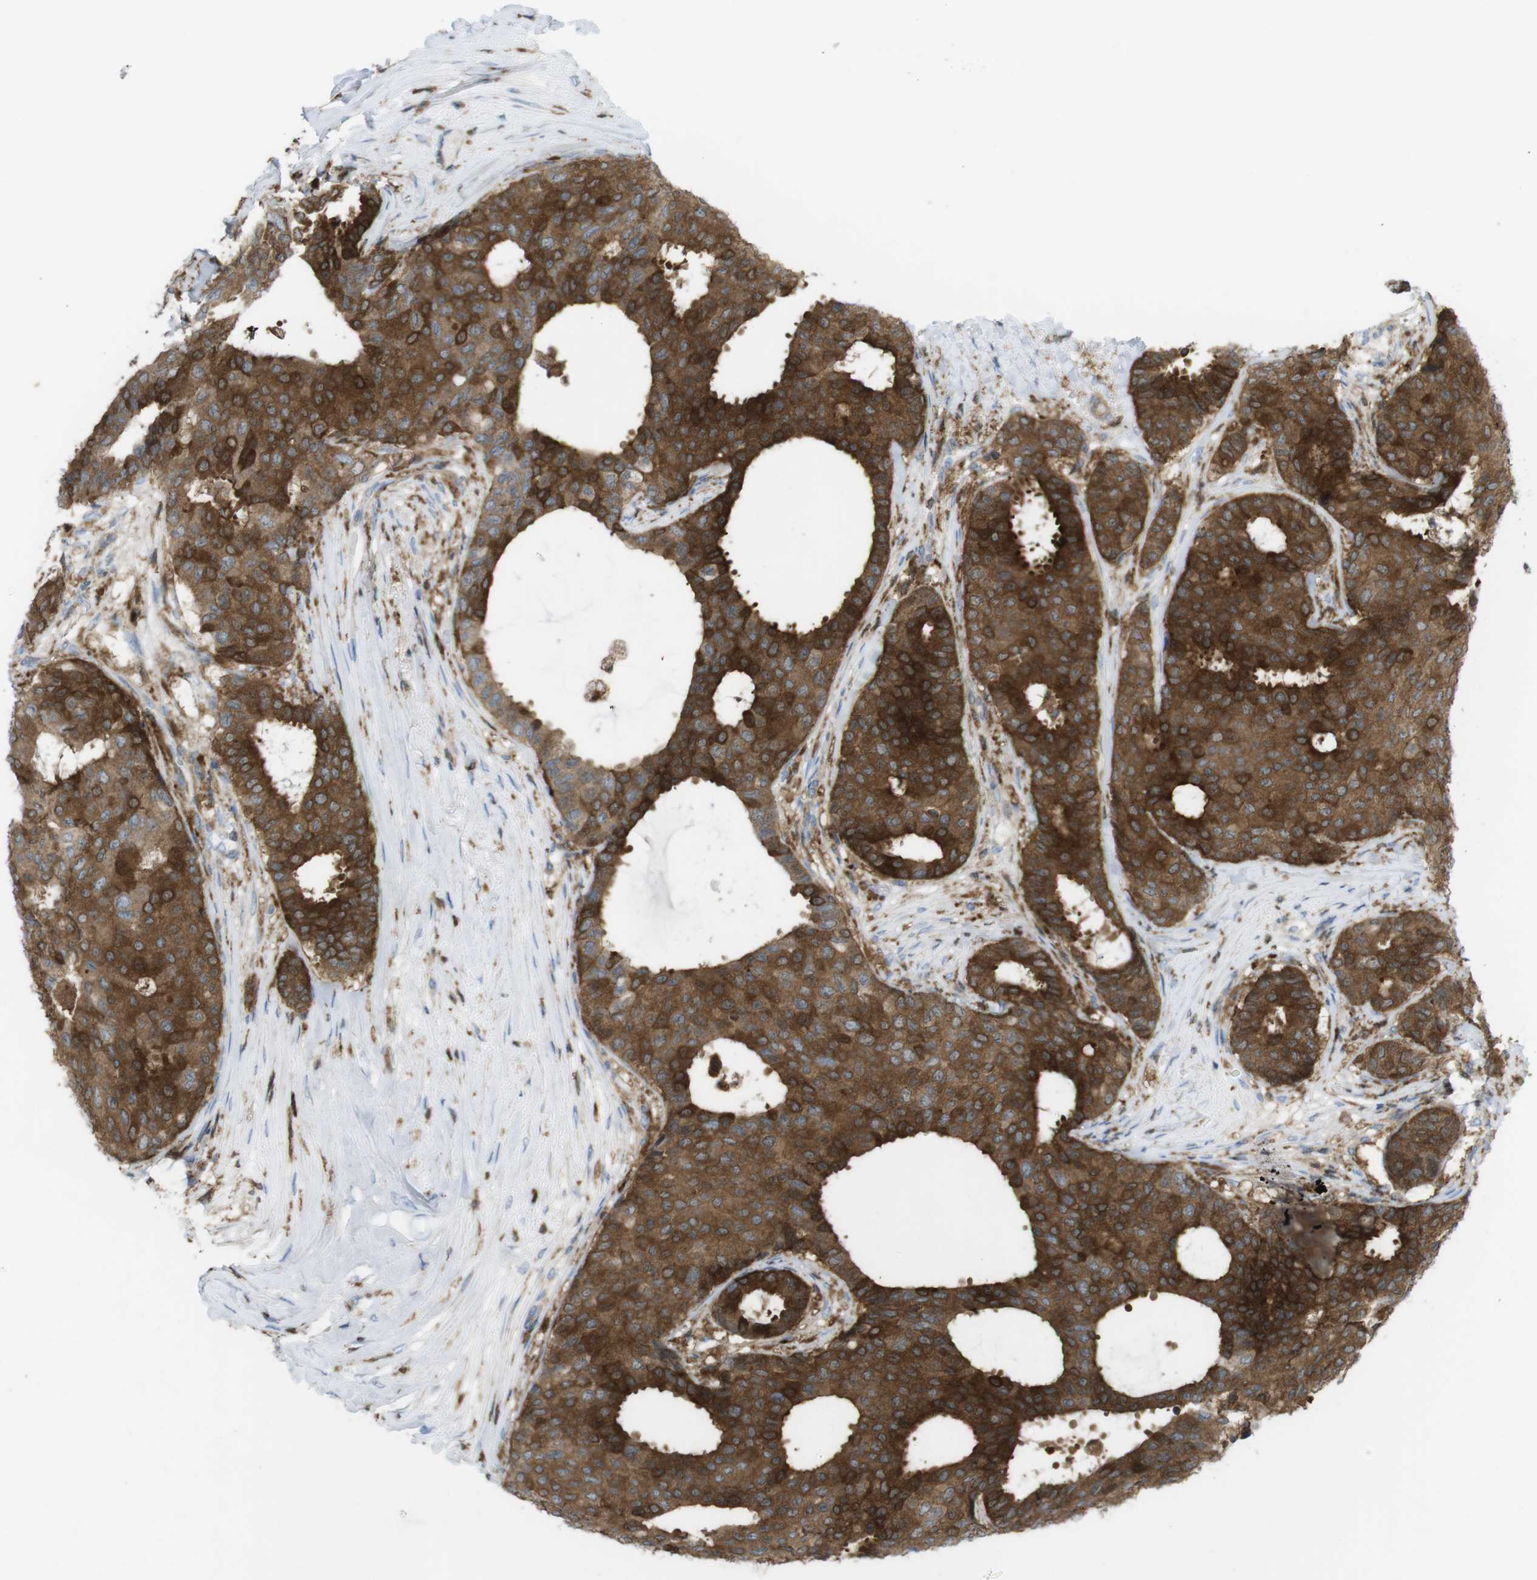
{"staining": {"intensity": "strong", "quantity": ">75%", "location": "cytoplasmic/membranous"}, "tissue": "breast cancer", "cell_type": "Tumor cells", "image_type": "cancer", "snomed": [{"axis": "morphology", "description": "Duct carcinoma"}, {"axis": "topography", "description": "Breast"}], "caption": "IHC image of neoplastic tissue: human infiltrating ductal carcinoma (breast) stained using immunohistochemistry demonstrates high levels of strong protein expression localized specifically in the cytoplasmic/membranous of tumor cells, appearing as a cytoplasmic/membranous brown color.", "gene": "PRKCD", "patient": {"sex": "female", "age": 75}}